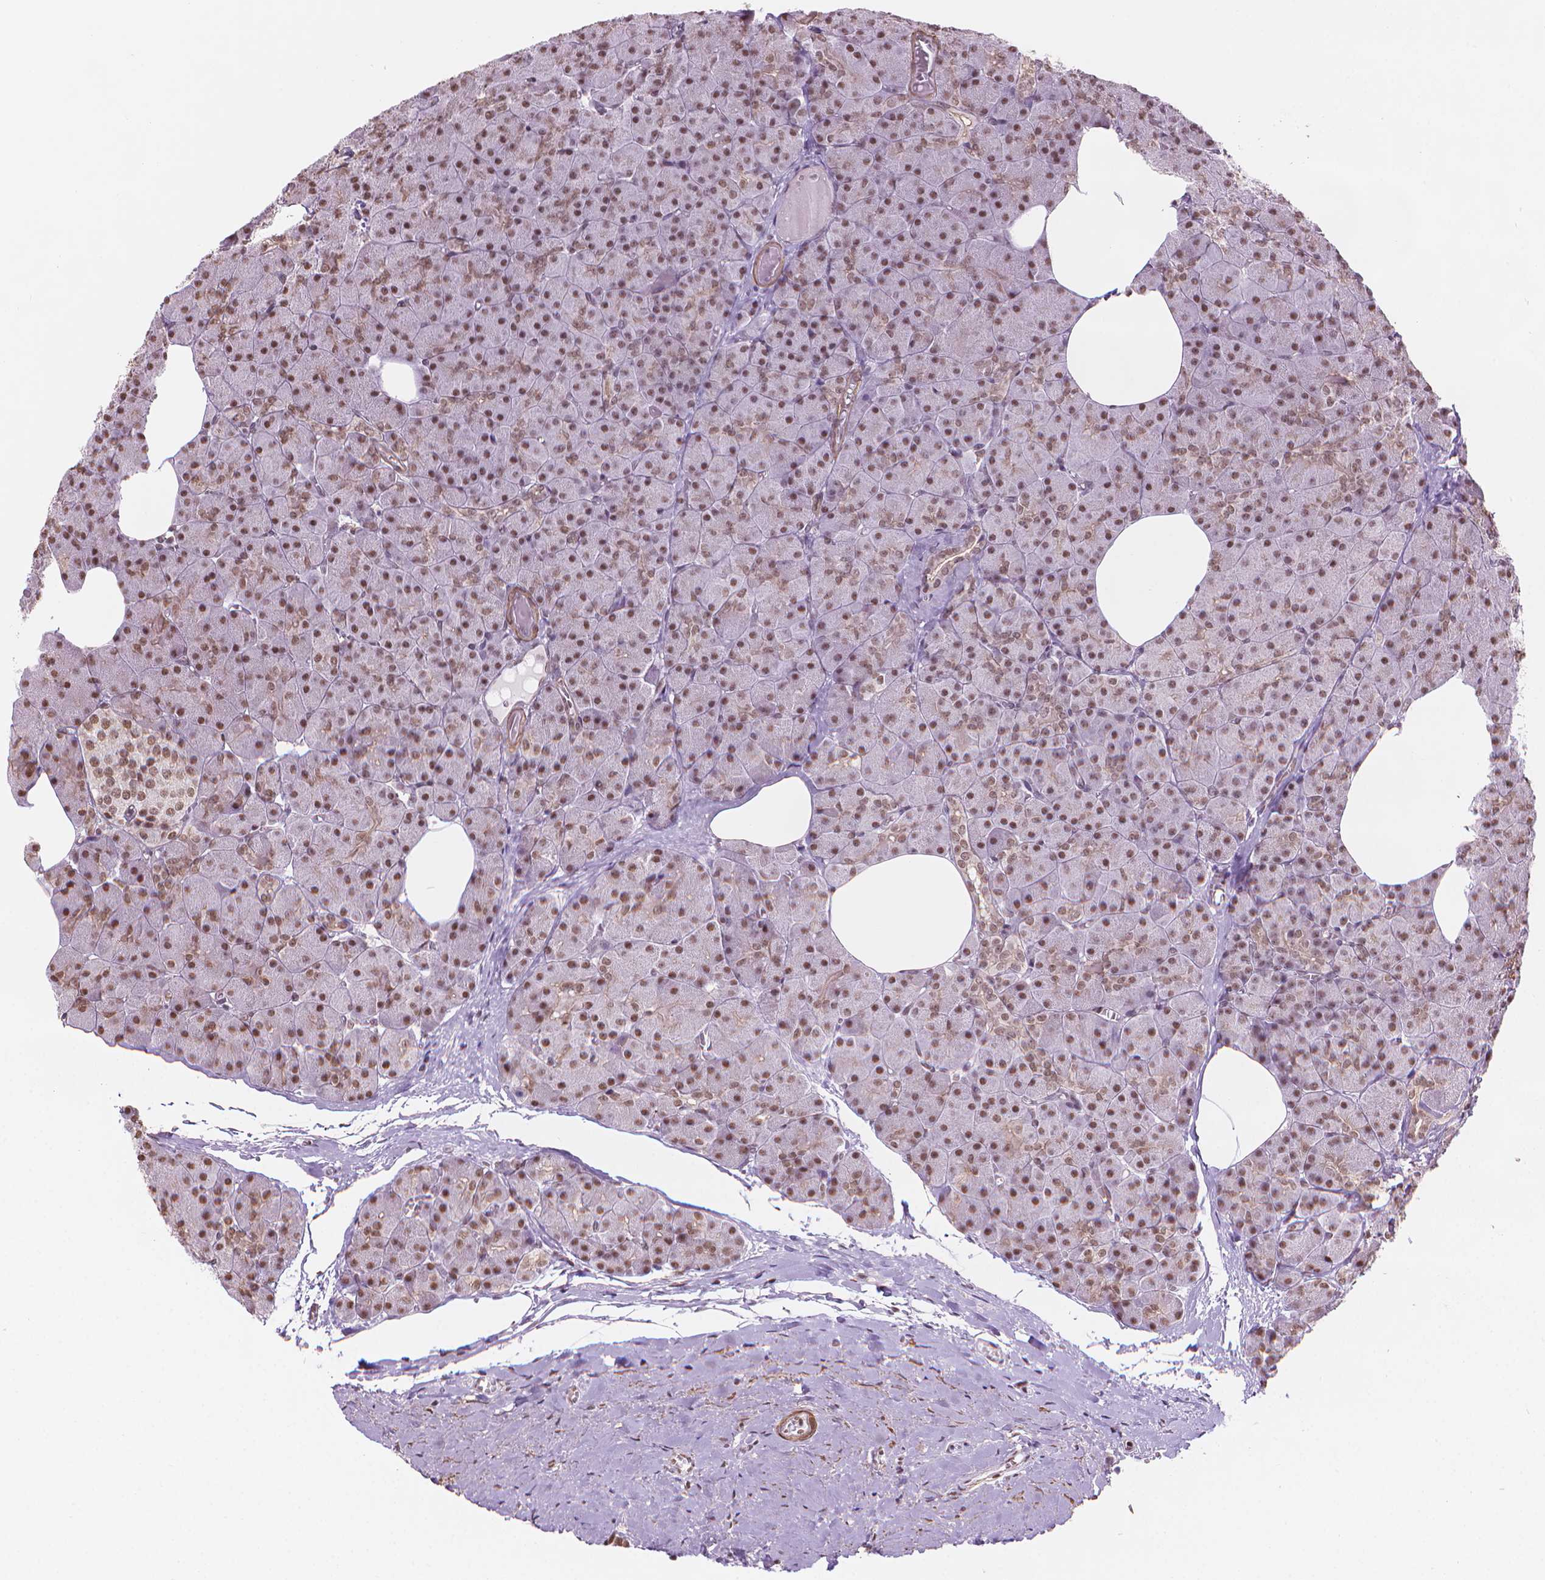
{"staining": {"intensity": "moderate", "quantity": ">75%", "location": "nuclear"}, "tissue": "pancreas", "cell_type": "Exocrine glandular cells", "image_type": "normal", "snomed": [{"axis": "morphology", "description": "Normal tissue, NOS"}, {"axis": "topography", "description": "Pancreas"}], "caption": "Approximately >75% of exocrine glandular cells in normal human pancreas demonstrate moderate nuclear protein staining as visualized by brown immunohistochemical staining.", "gene": "HOXD4", "patient": {"sex": "female", "age": 45}}